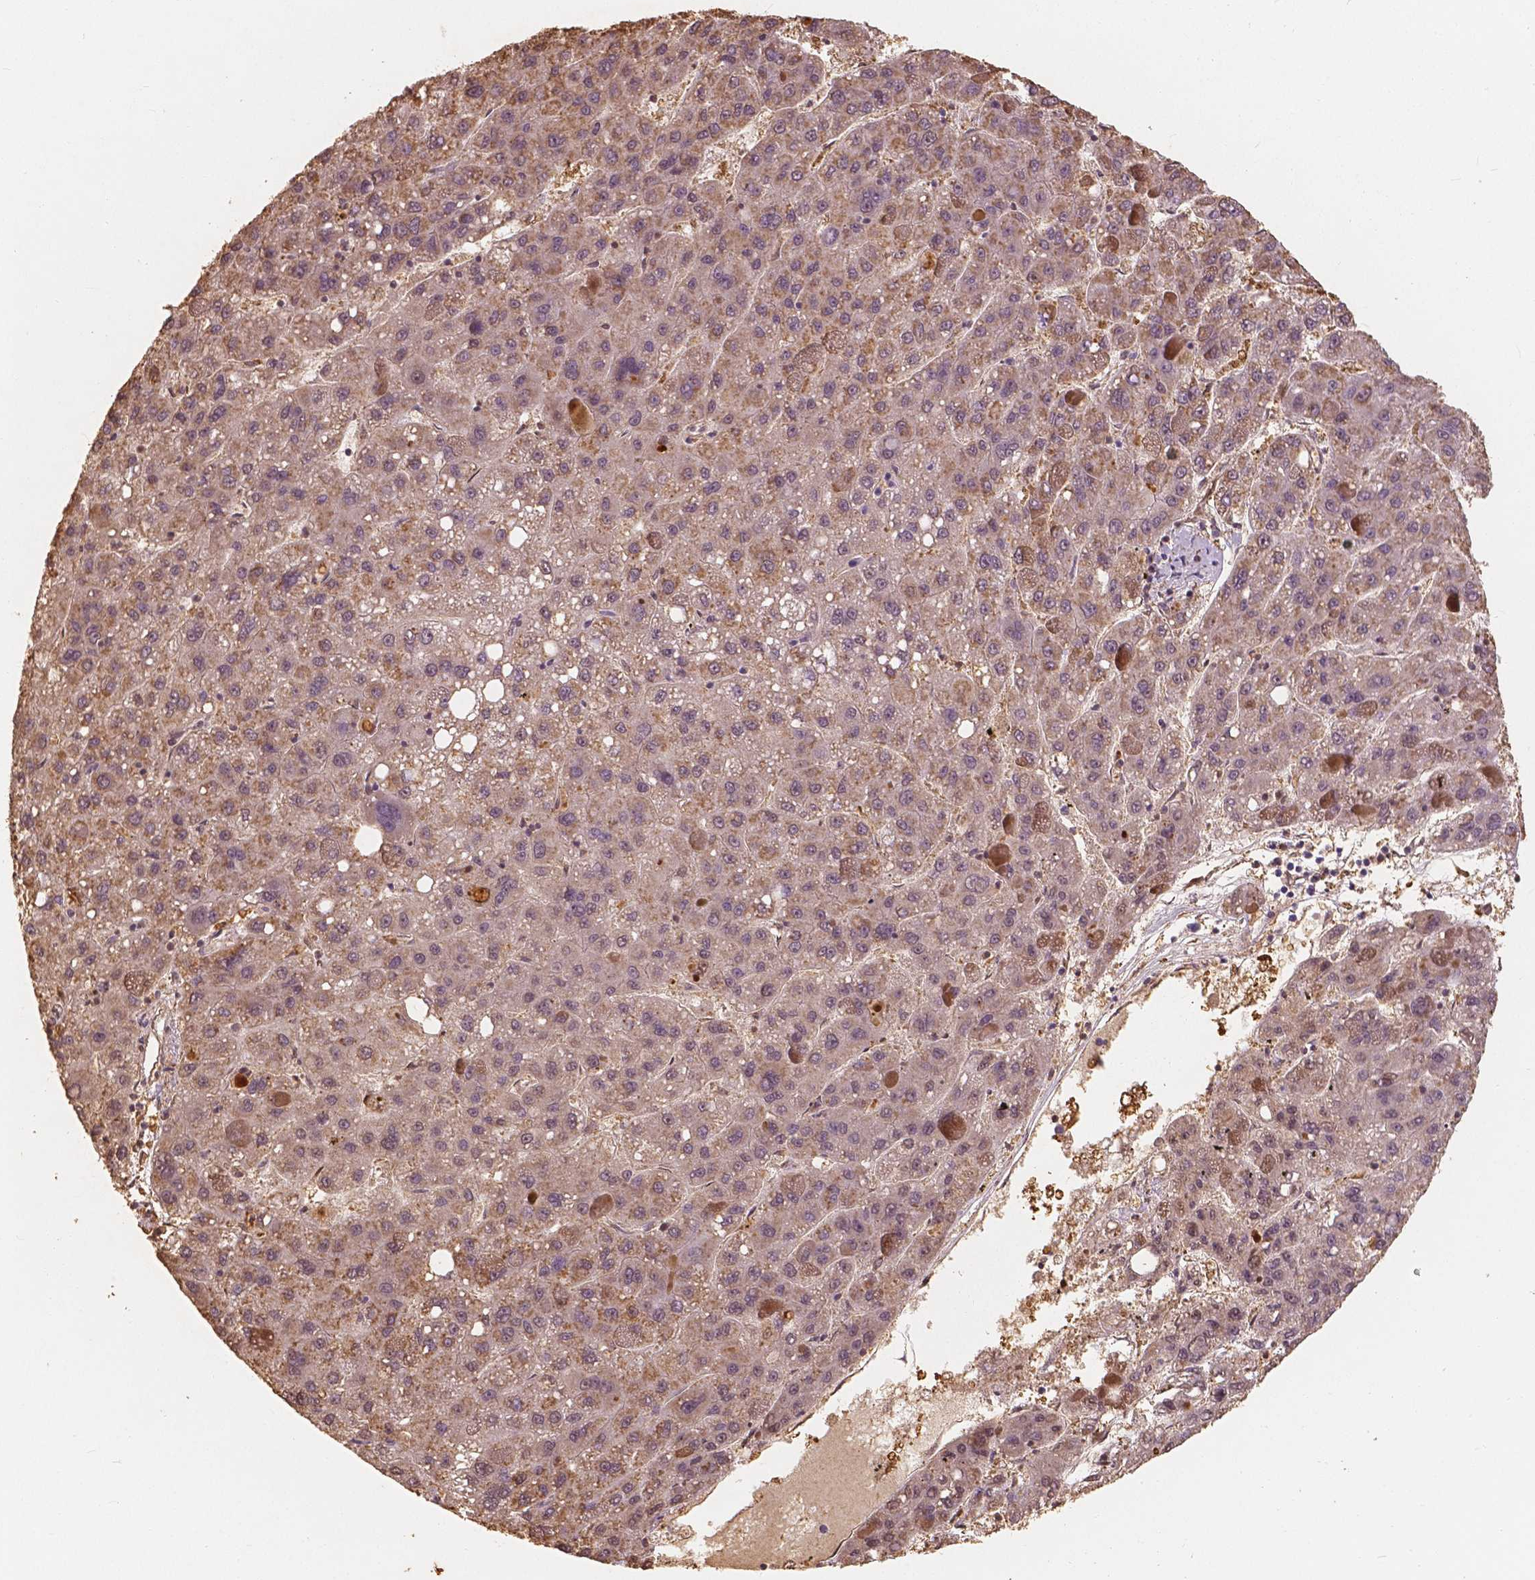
{"staining": {"intensity": "moderate", "quantity": "<25%", "location": "cytoplasmic/membranous"}, "tissue": "liver cancer", "cell_type": "Tumor cells", "image_type": "cancer", "snomed": [{"axis": "morphology", "description": "Carcinoma, Hepatocellular, NOS"}, {"axis": "topography", "description": "Liver"}], "caption": "Liver cancer was stained to show a protein in brown. There is low levels of moderate cytoplasmic/membranous expression in about <25% of tumor cells.", "gene": "SAT2", "patient": {"sex": "female", "age": 82}}